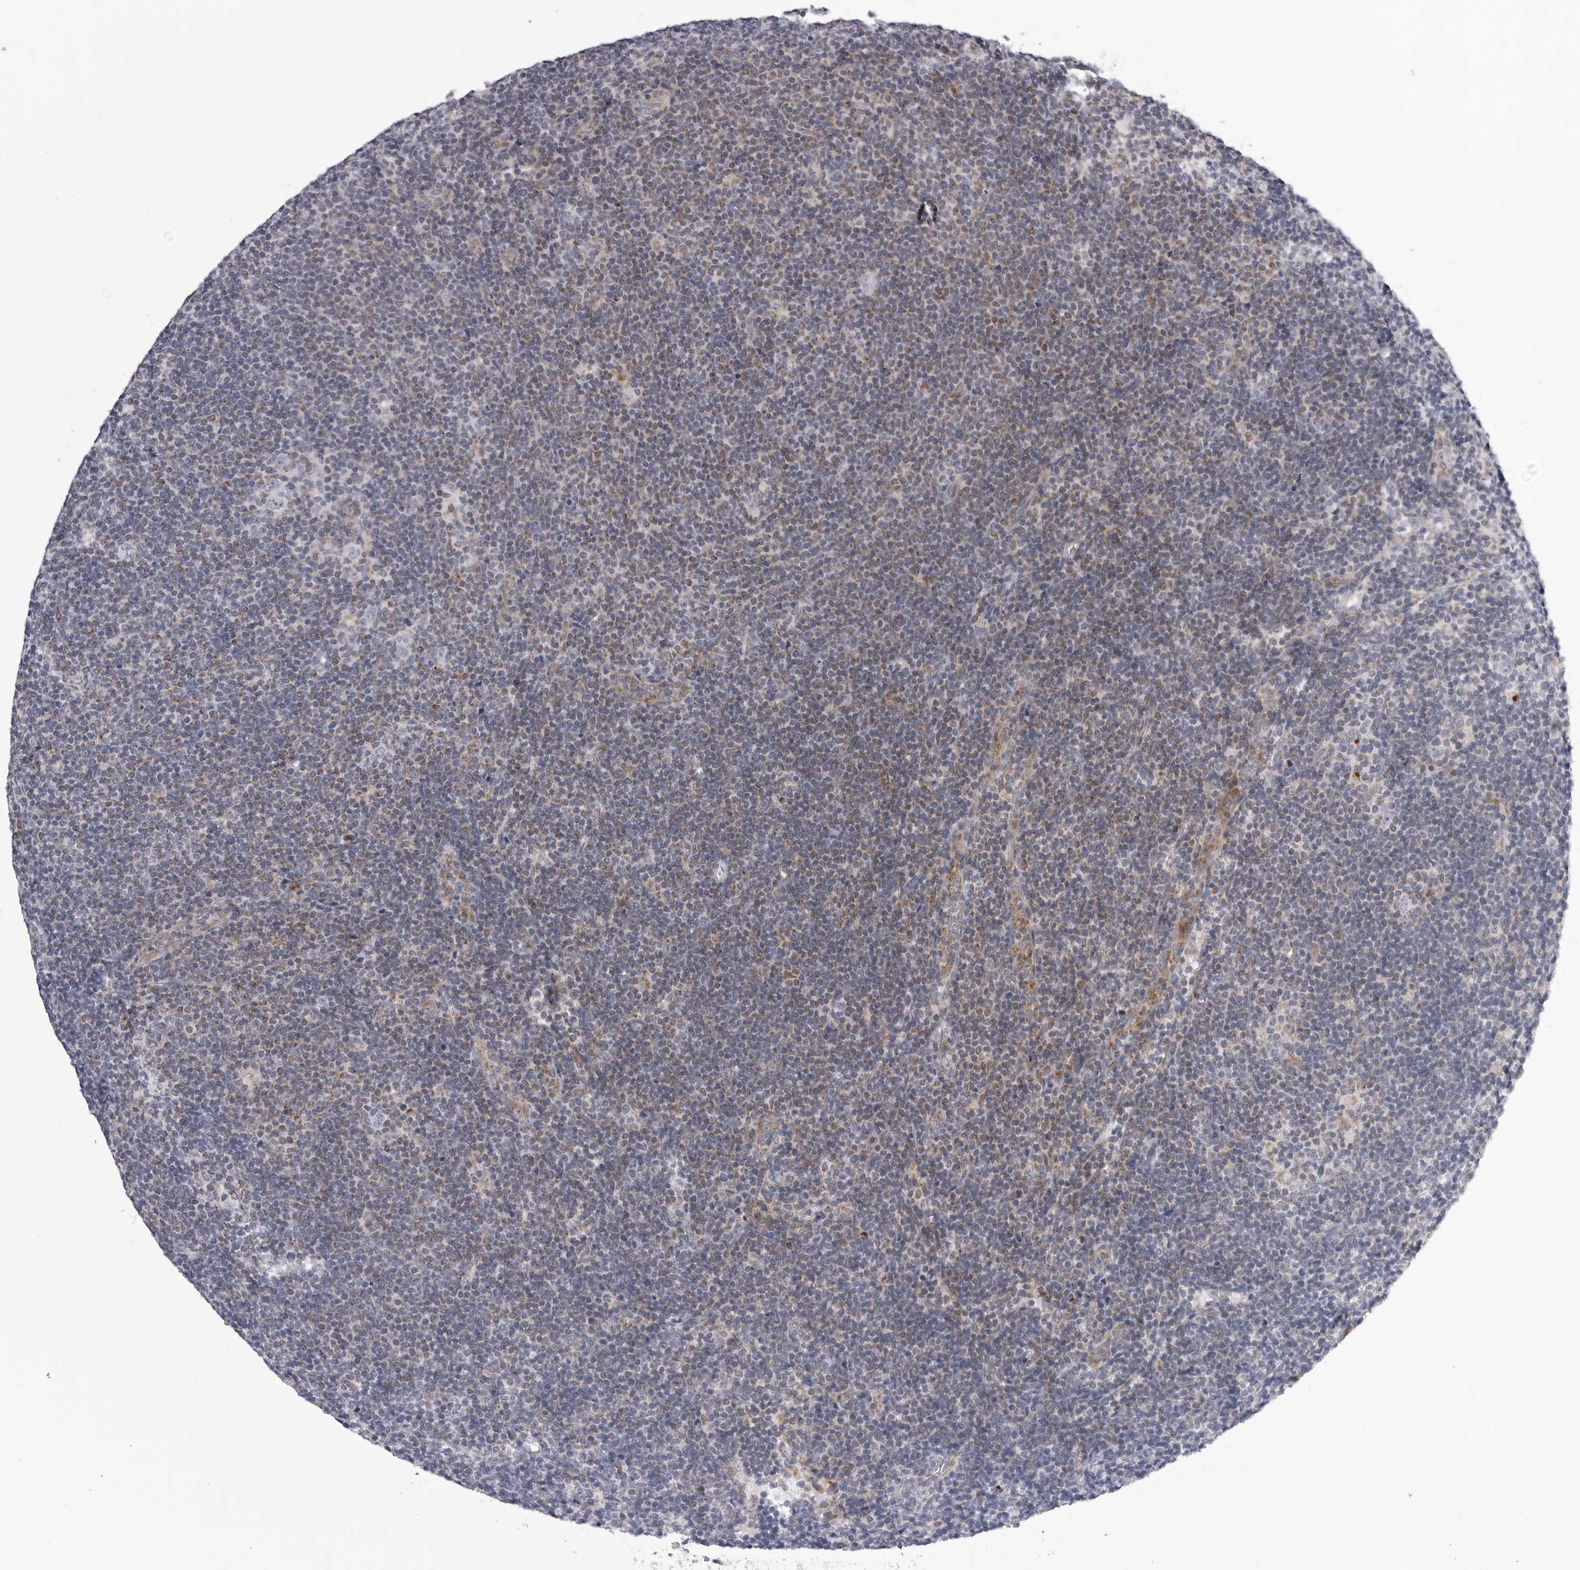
{"staining": {"intensity": "negative", "quantity": "none", "location": "none"}, "tissue": "lymphoma", "cell_type": "Tumor cells", "image_type": "cancer", "snomed": [{"axis": "morphology", "description": "Hodgkin's disease, NOS"}, {"axis": "topography", "description": "Lymph node"}], "caption": "High magnification brightfield microscopy of lymphoma stained with DAB (3,3'-diaminobenzidine) (brown) and counterstained with hematoxylin (blue): tumor cells show no significant staining.", "gene": "CDK20", "patient": {"sex": "female", "age": 57}}